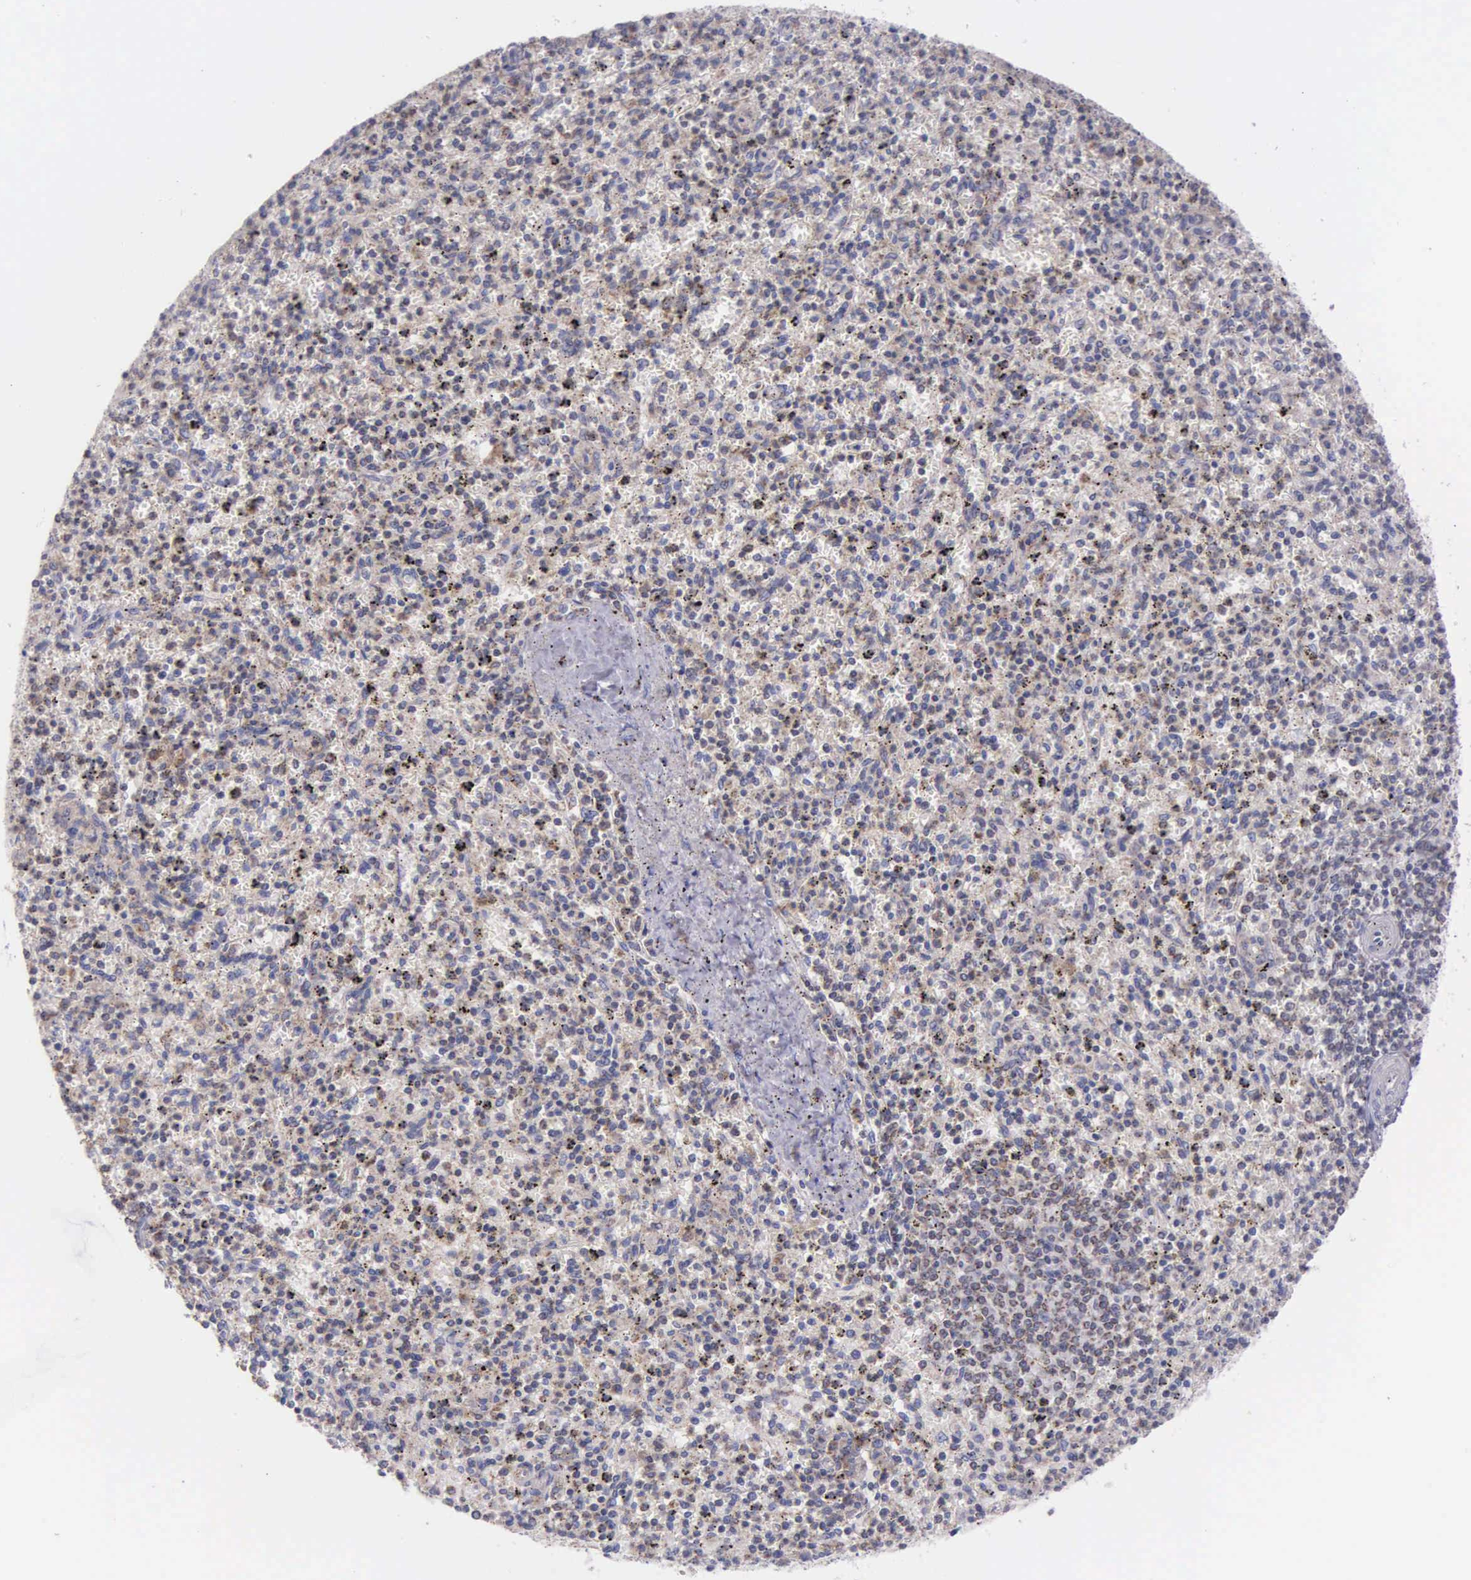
{"staining": {"intensity": "negative", "quantity": "none", "location": "none"}, "tissue": "spleen", "cell_type": "Cells in red pulp", "image_type": "normal", "snomed": [{"axis": "morphology", "description": "Normal tissue, NOS"}, {"axis": "topography", "description": "Spleen"}], "caption": "Immunohistochemistry histopathology image of benign human spleen stained for a protein (brown), which shows no staining in cells in red pulp. (DAB immunohistochemistry visualized using brightfield microscopy, high magnification).", "gene": "CTAGE15", "patient": {"sex": "male", "age": 72}}